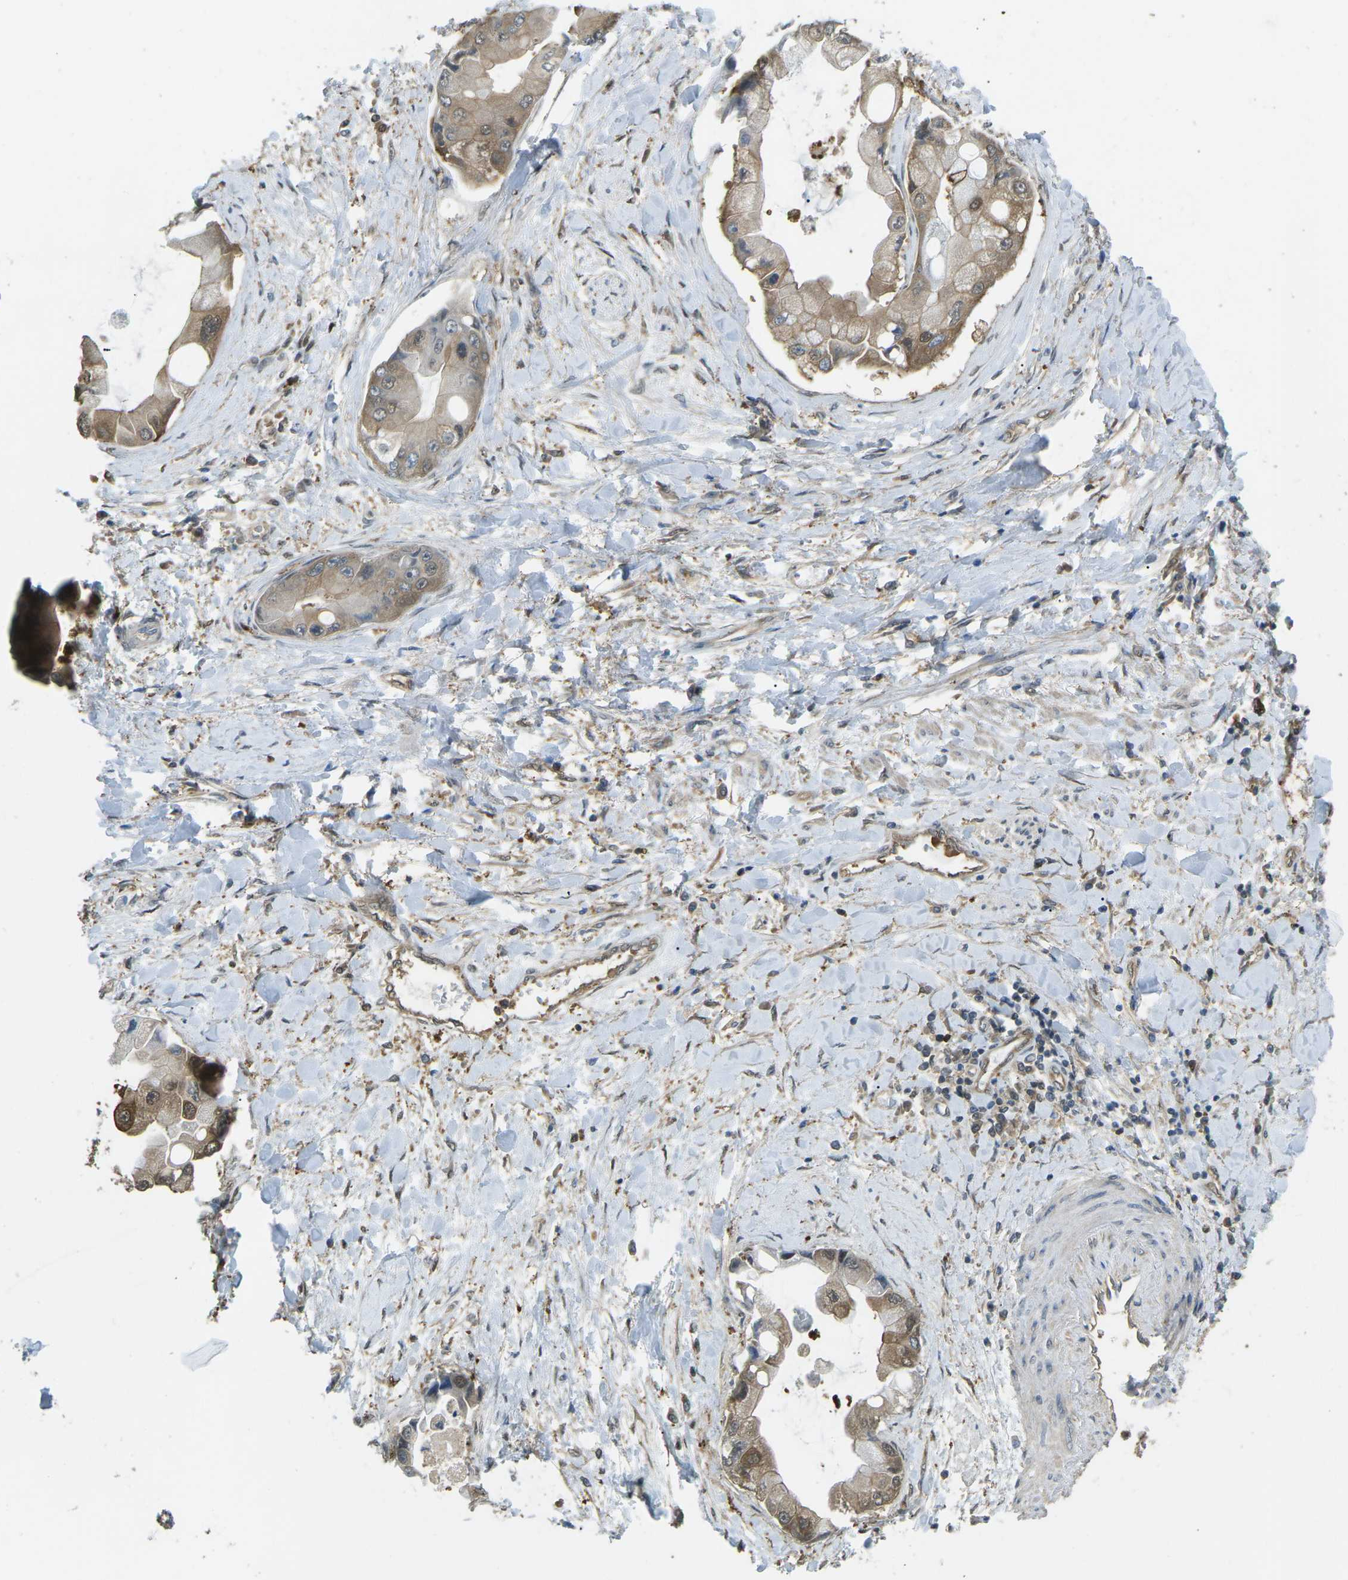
{"staining": {"intensity": "moderate", "quantity": ">75%", "location": "cytoplasmic/membranous,nuclear"}, "tissue": "liver cancer", "cell_type": "Tumor cells", "image_type": "cancer", "snomed": [{"axis": "morphology", "description": "Cholangiocarcinoma"}, {"axis": "topography", "description": "Liver"}], "caption": "This is a histology image of immunohistochemistry (IHC) staining of cholangiocarcinoma (liver), which shows moderate expression in the cytoplasmic/membranous and nuclear of tumor cells.", "gene": "PIEZO2", "patient": {"sex": "male", "age": 50}}